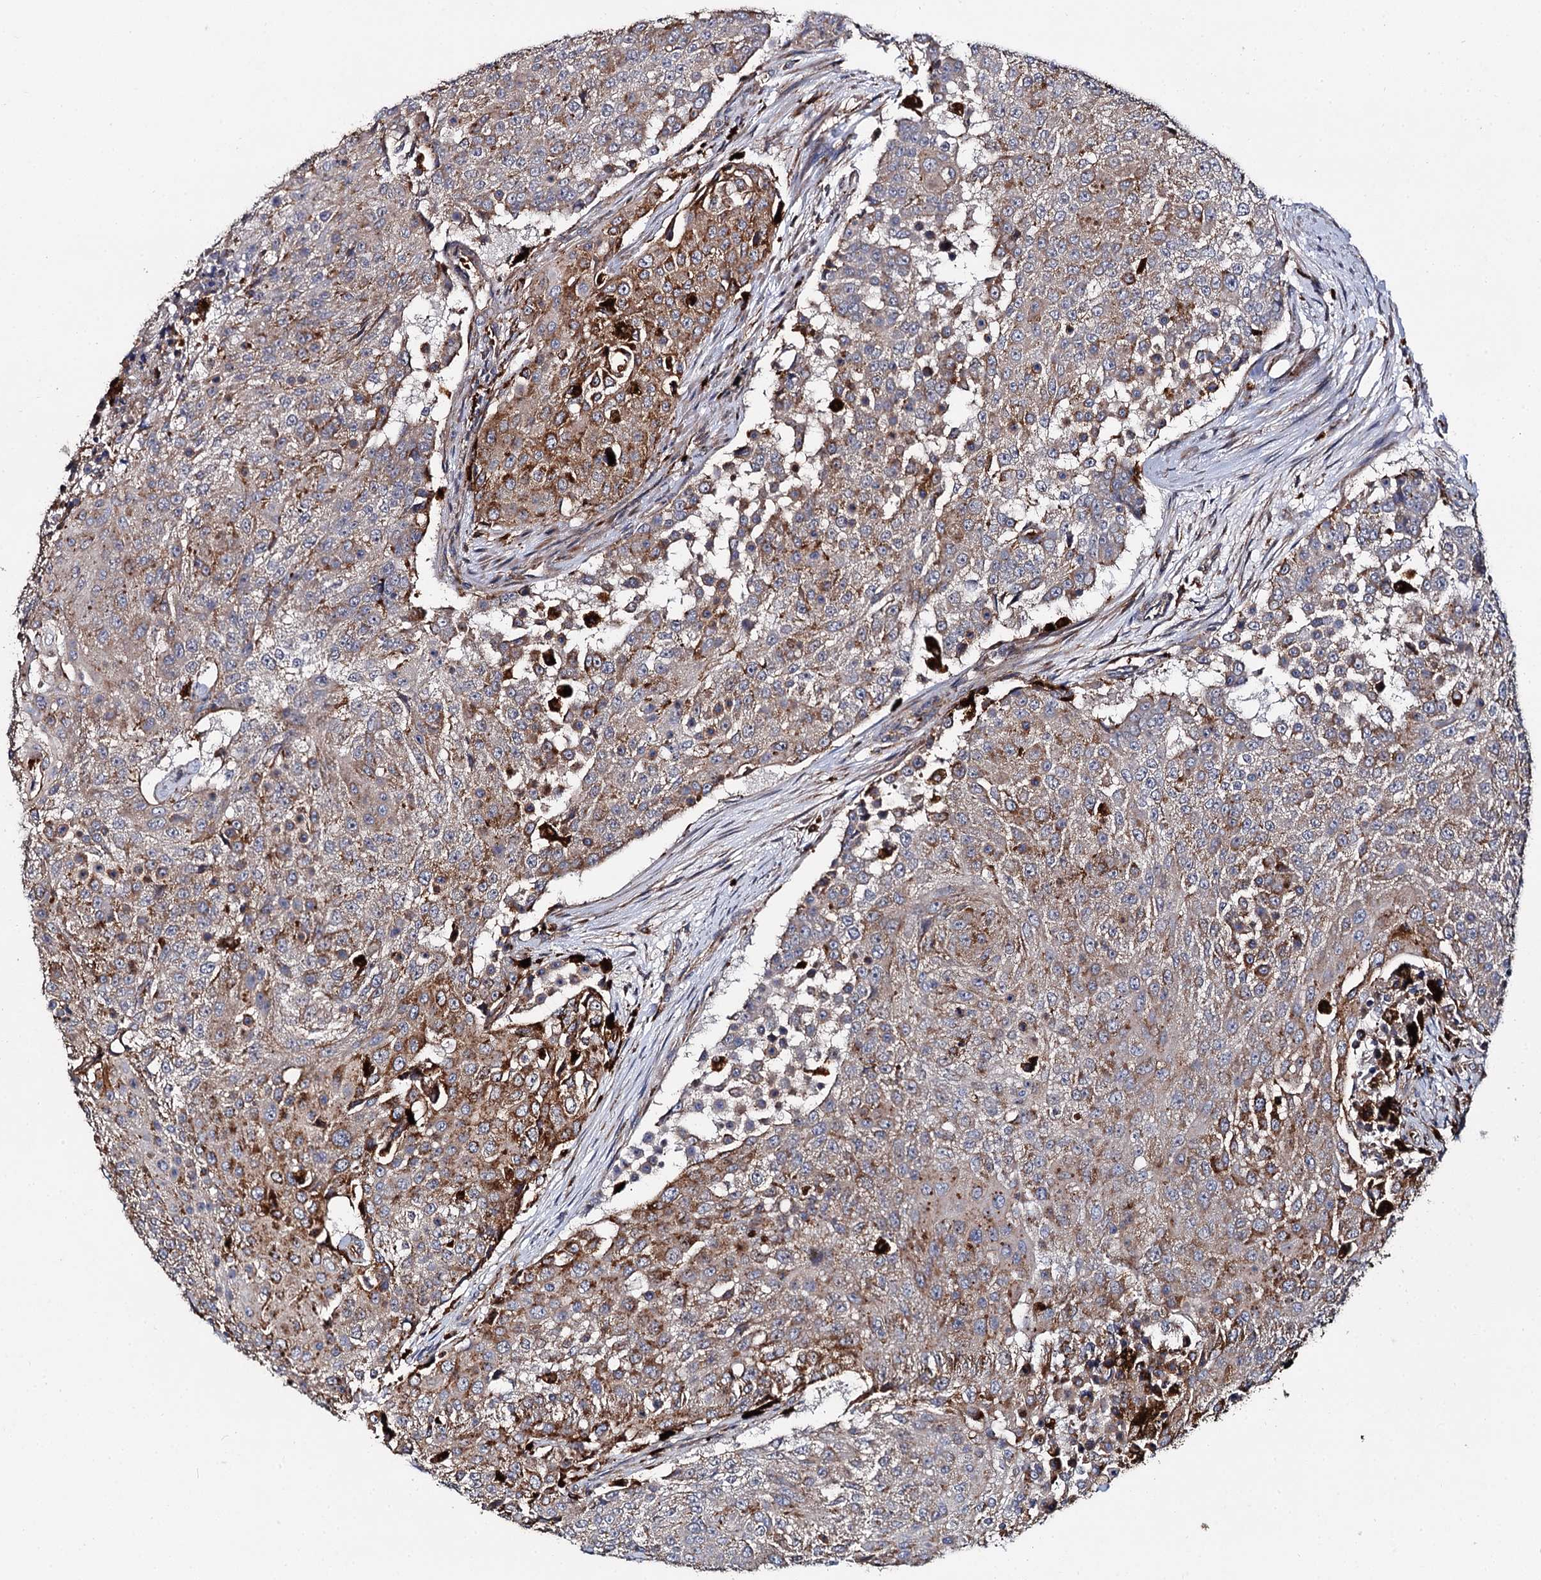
{"staining": {"intensity": "strong", "quantity": "25%-75%", "location": "cytoplasmic/membranous"}, "tissue": "urothelial cancer", "cell_type": "Tumor cells", "image_type": "cancer", "snomed": [{"axis": "morphology", "description": "Urothelial carcinoma, High grade"}, {"axis": "topography", "description": "Urinary bladder"}], "caption": "This micrograph demonstrates IHC staining of urothelial cancer, with high strong cytoplasmic/membranous expression in about 25%-75% of tumor cells.", "gene": "GBA1", "patient": {"sex": "female", "age": 63}}